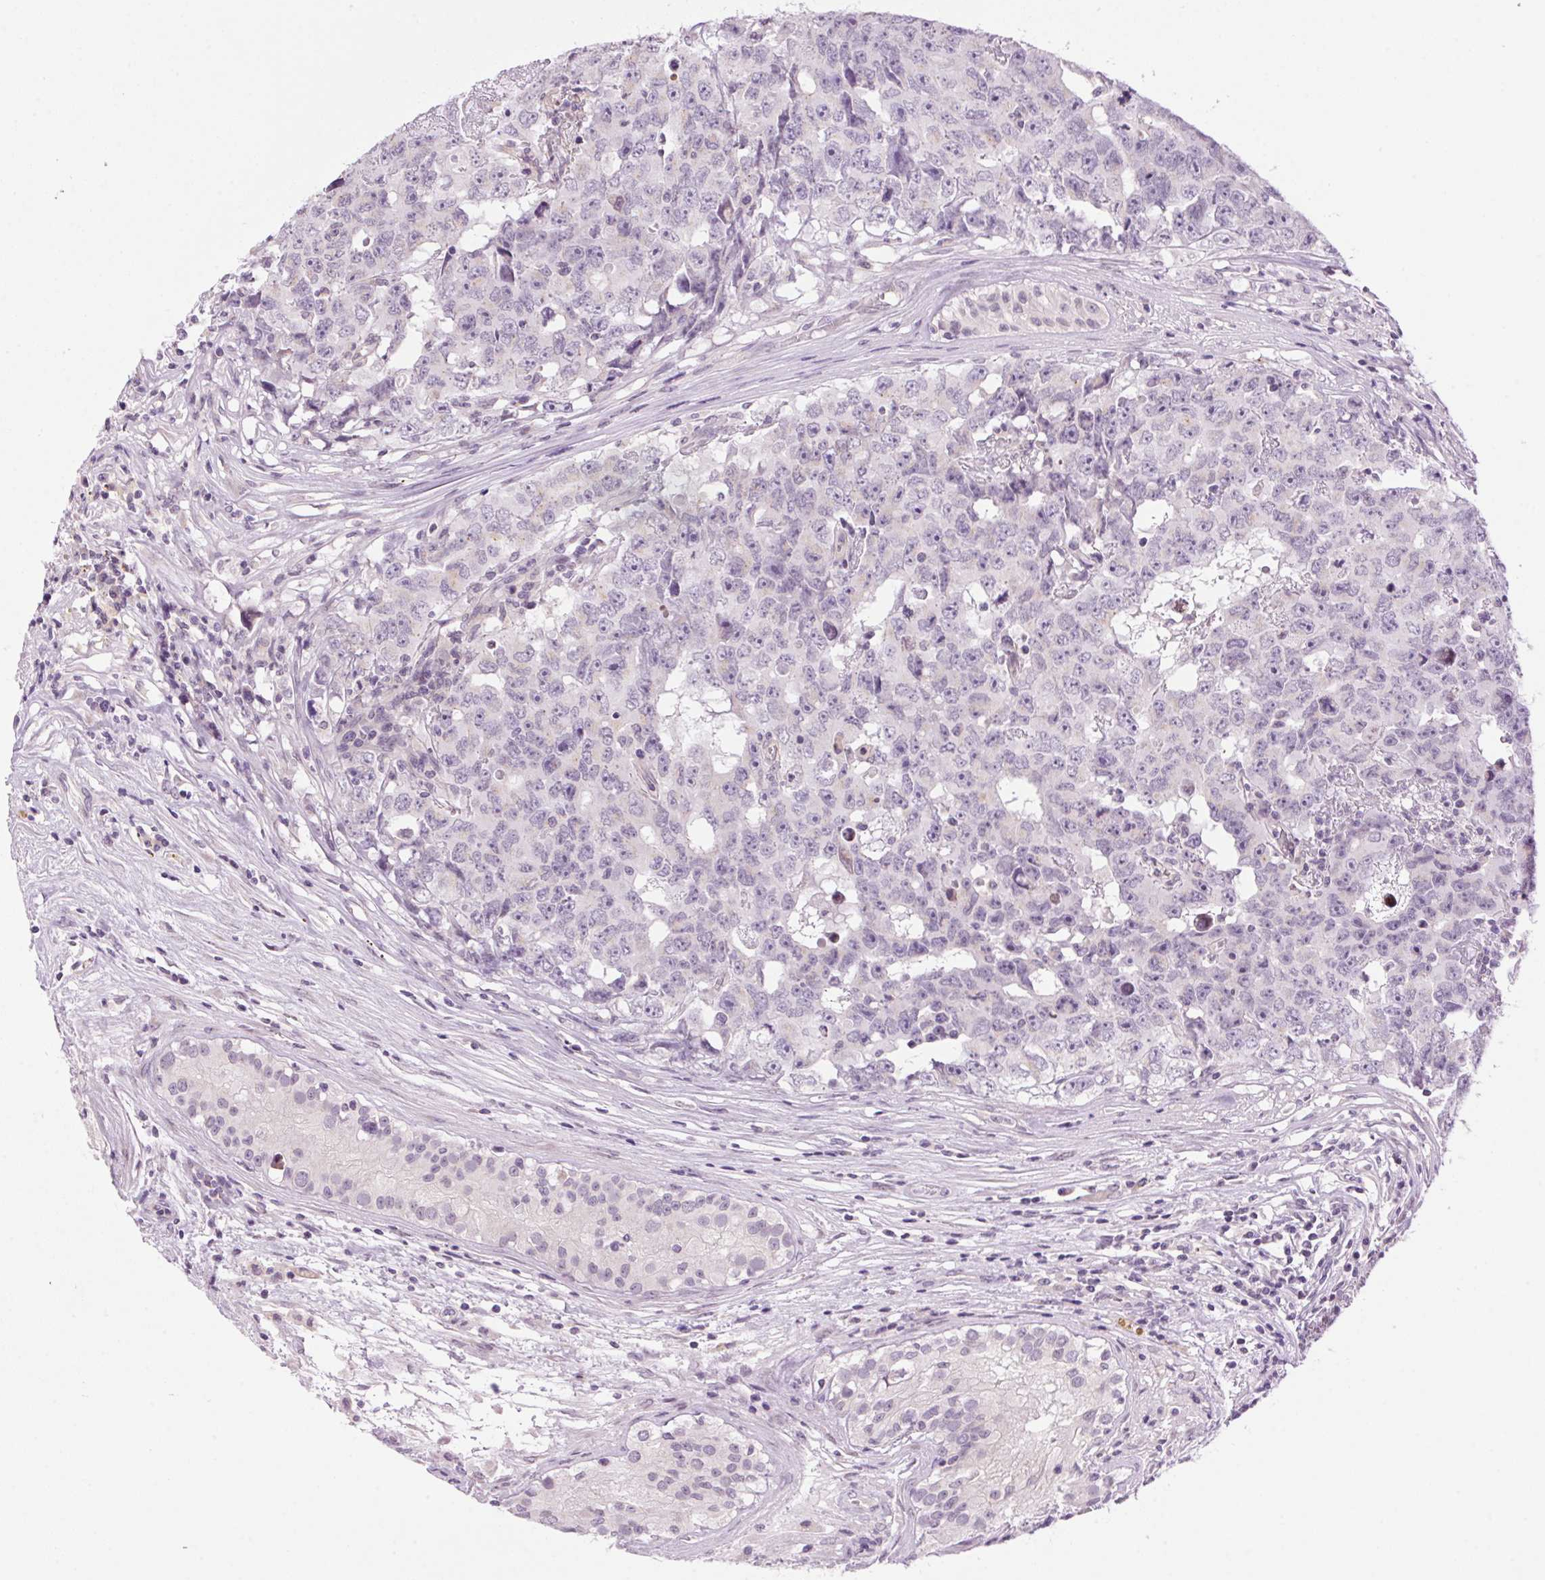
{"staining": {"intensity": "negative", "quantity": "none", "location": "none"}, "tissue": "testis cancer", "cell_type": "Tumor cells", "image_type": "cancer", "snomed": [{"axis": "morphology", "description": "Carcinoma, Embryonal, NOS"}, {"axis": "topography", "description": "Testis"}], "caption": "Immunohistochemistry (IHC) of human embryonal carcinoma (testis) demonstrates no staining in tumor cells.", "gene": "SMIM13", "patient": {"sex": "male", "age": 24}}